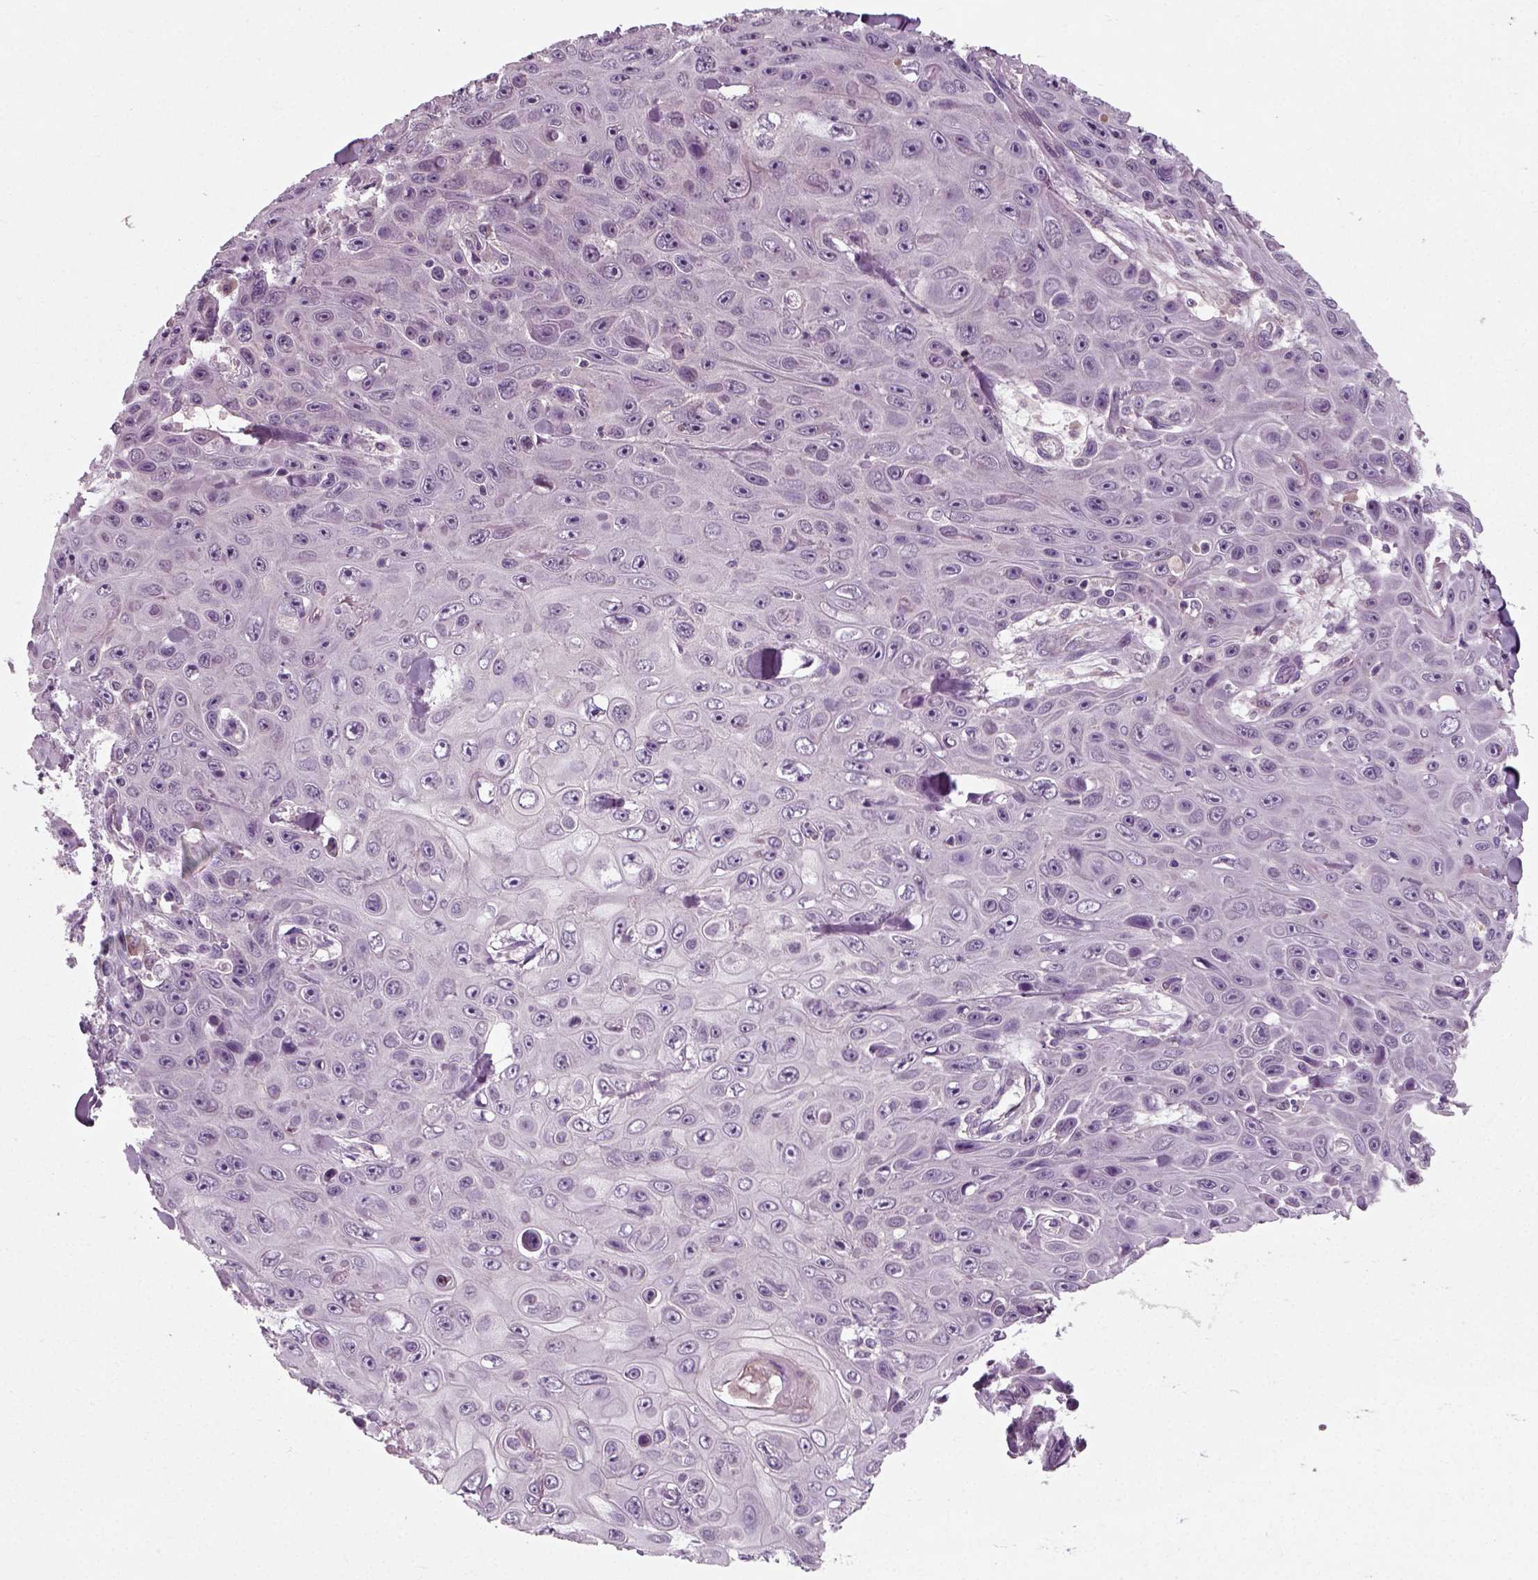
{"staining": {"intensity": "negative", "quantity": "none", "location": "none"}, "tissue": "skin cancer", "cell_type": "Tumor cells", "image_type": "cancer", "snomed": [{"axis": "morphology", "description": "Squamous cell carcinoma, NOS"}, {"axis": "topography", "description": "Skin"}], "caption": "Immunohistochemical staining of human skin squamous cell carcinoma displays no significant positivity in tumor cells. The staining is performed using DAB (3,3'-diaminobenzidine) brown chromogen with nuclei counter-stained in using hematoxylin.", "gene": "RND2", "patient": {"sex": "male", "age": 82}}